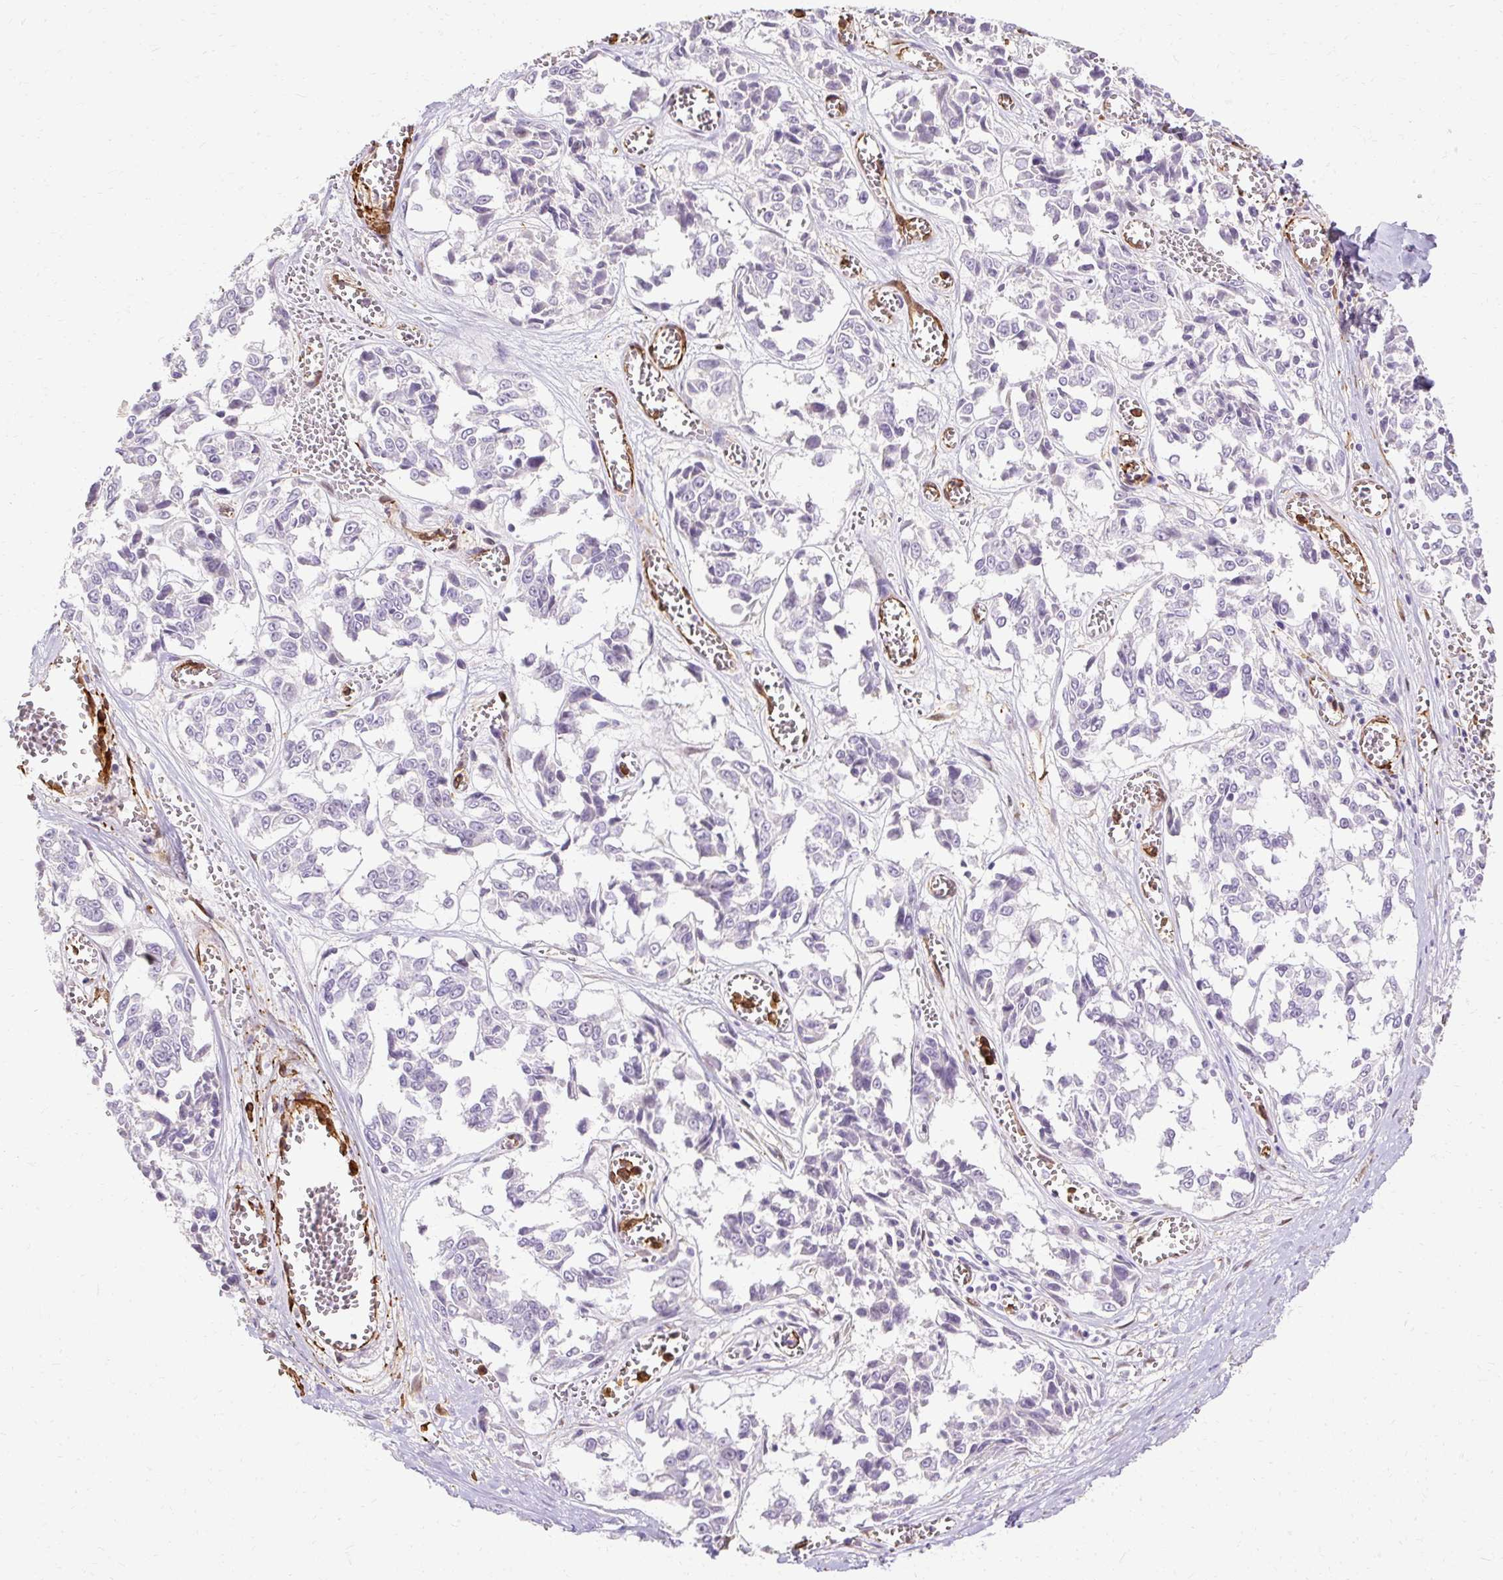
{"staining": {"intensity": "negative", "quantity": "none", "location": "none"}, "tissue": "melanoma", "cell_type": "Tumor cells", "image_type": "cancer", "snomed": [{"axis": "morphology", "description": "Malignant melanoma, NOS"}, {"axis": "topography", "description": "Skin"}], "caption": "Immunohistochemistry photomicrograph of neoplastic tissue: malignant melanoma stained with DAB displays no significant protein staining in tumor cells.", "gene": "CNN3", "patient": {"sex": "female", "age": 64}}